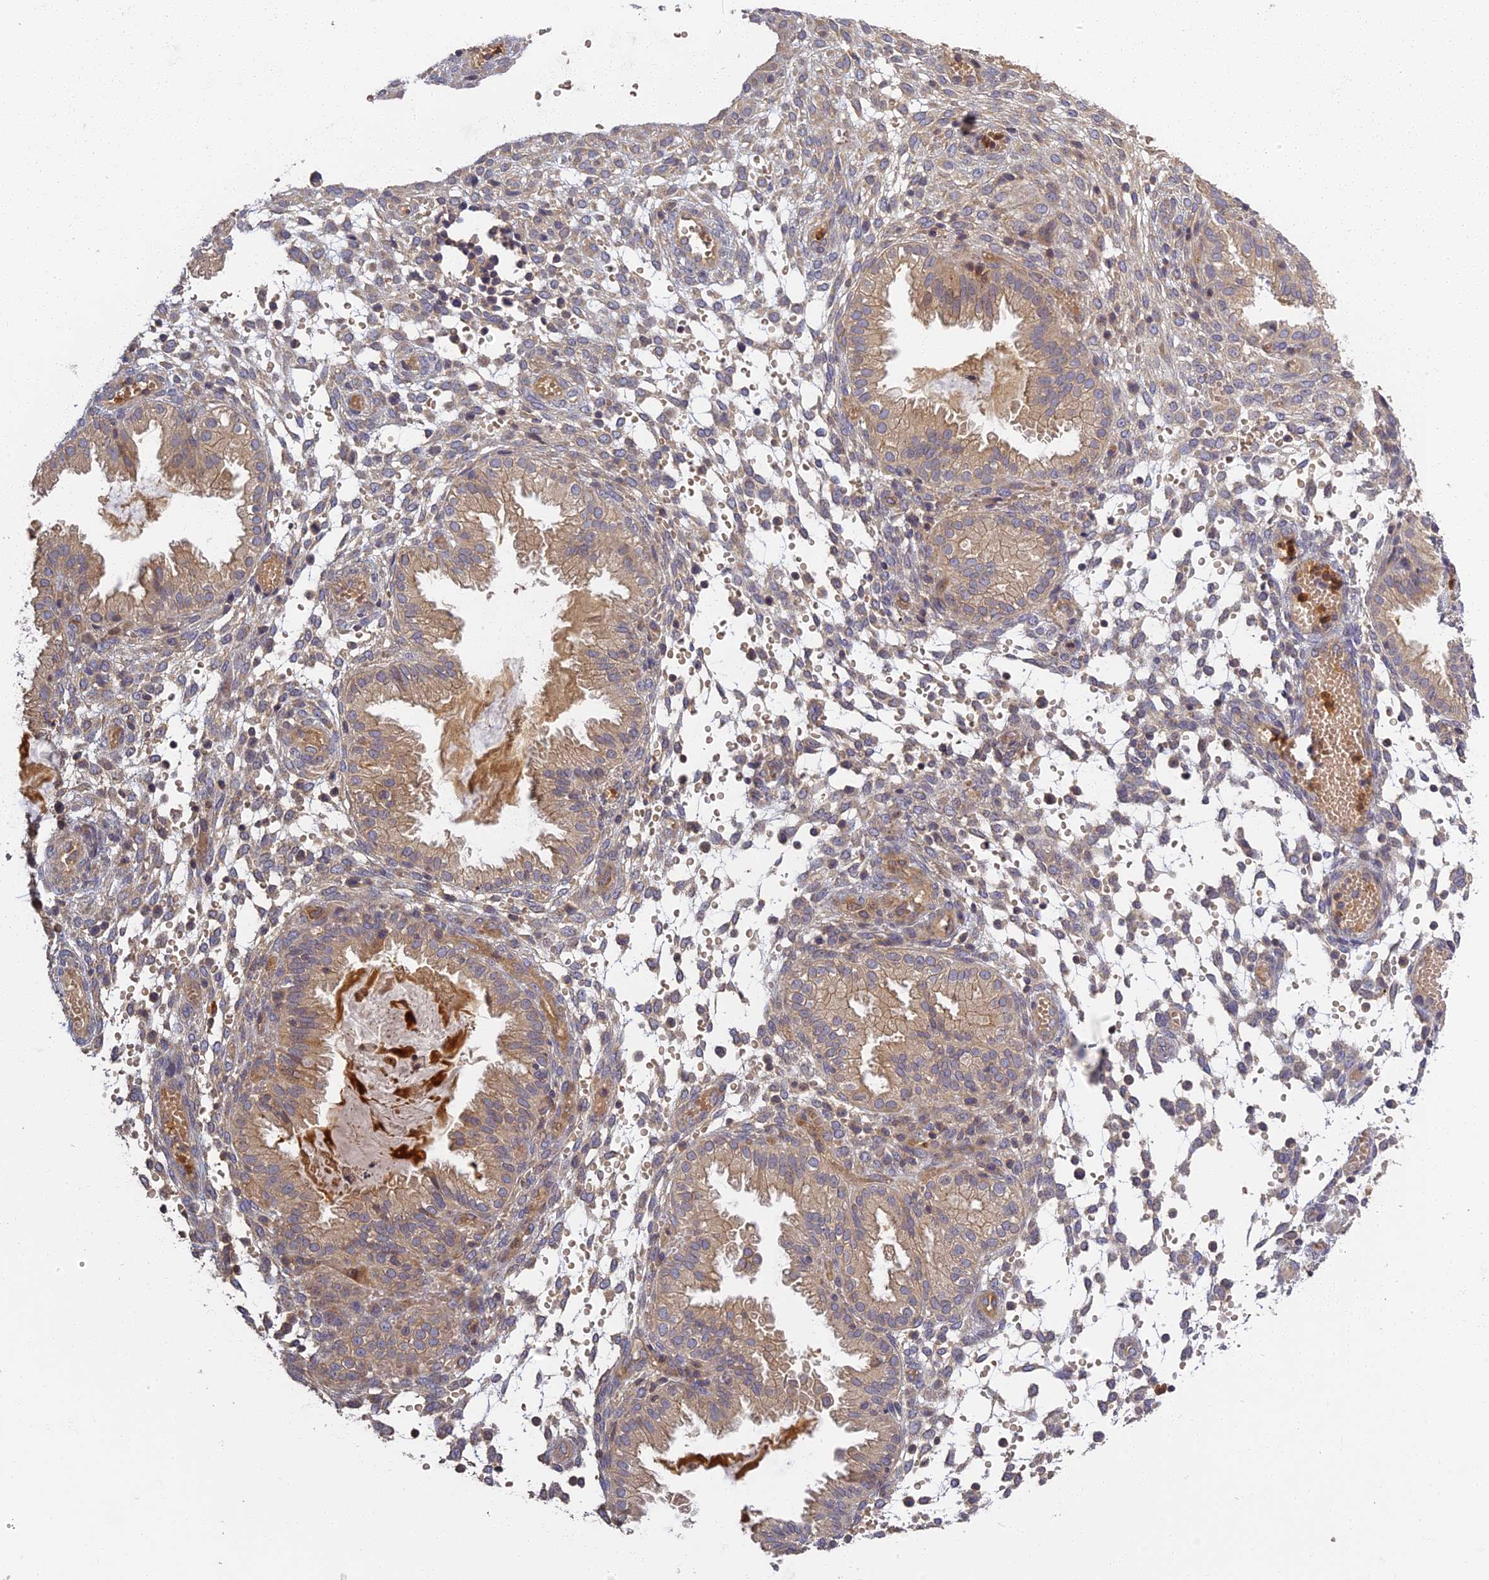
{"staining": {"intensity": "weak", "quantity": "<25%", "location": "cytoplasmic/membranous"}, "tissue": "endometrium", "cell_type": "Cells in endometrial stroma", "image_type": "normal", "snomed": [{"axis": "morphology", "description": "Normal tissue, NOS"}, {"axis": "topography", "description": "Endometrium"}], "caption": "Immunohistochemistry (IHC) of unremarkable human endometrium exhibits no staining in cells in endometrial stroma. (DAB immunohistochemistry visualized using brightfield microscopy, high magnification).", "gene": "AP4E1", "patient": {"sex": "female", "age": 33}}